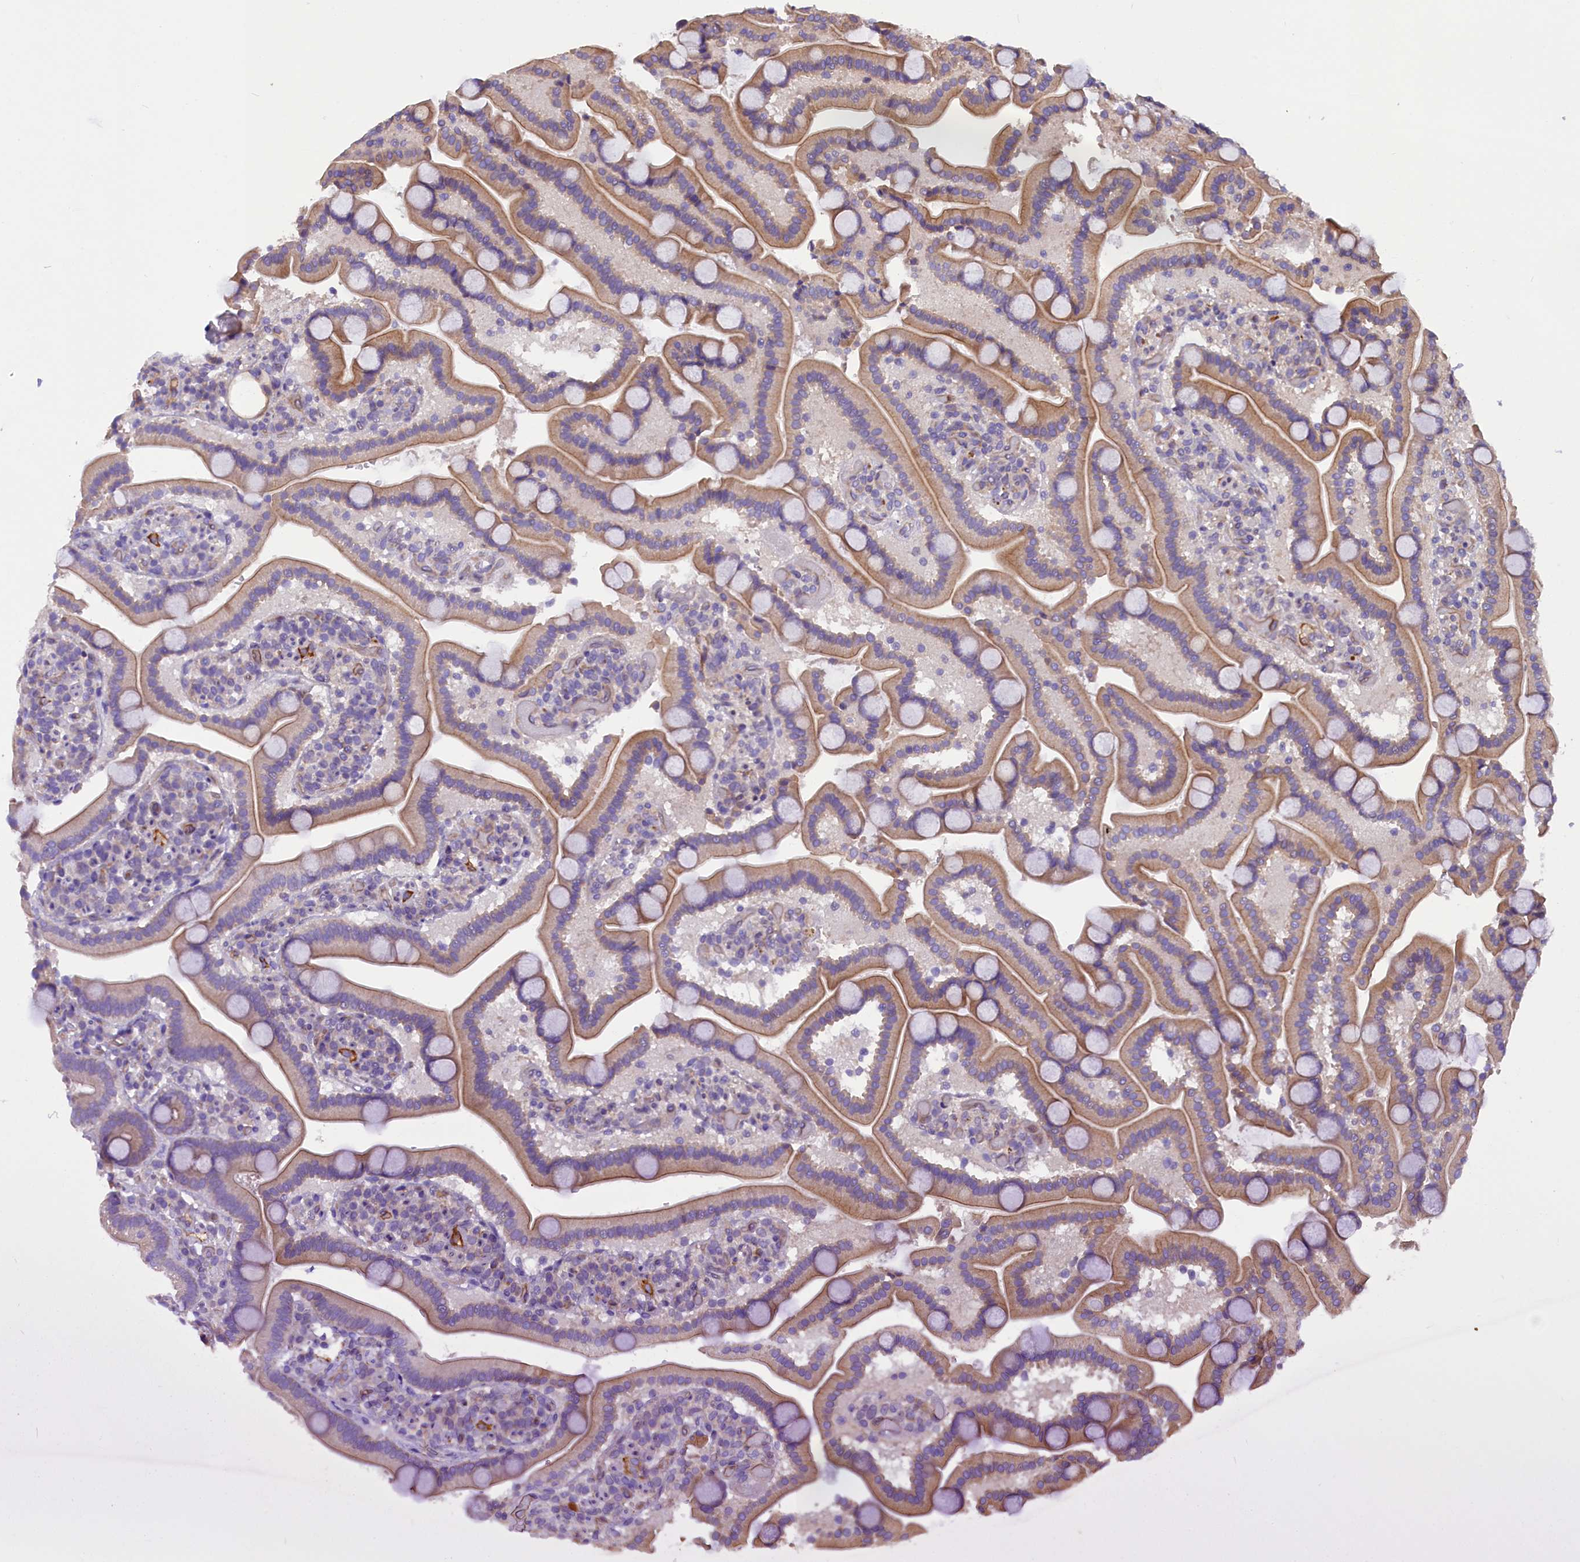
{"staining": {"intensity": "moderate", "quantity": ">75%", "location": "cytoplasmic/membranous"}, "tissue": "duodenum", "cell_type": "Glandular cells", "image_type": "normal", "snomed": [{"axis": "morphology", "description": "Normal tissue, NOS"}, {"axis": "topography", "description": "Duodenum"}], "caption": "DAB (3,3'-diaminobenzidine) immunohistochemical staining of normal duodenum shows moderate cytoplasmic/membranous protein expression in about >75% of glandular cells.", "gene": "ERMARD", "patient": {"sex": "male", "age": 55}}